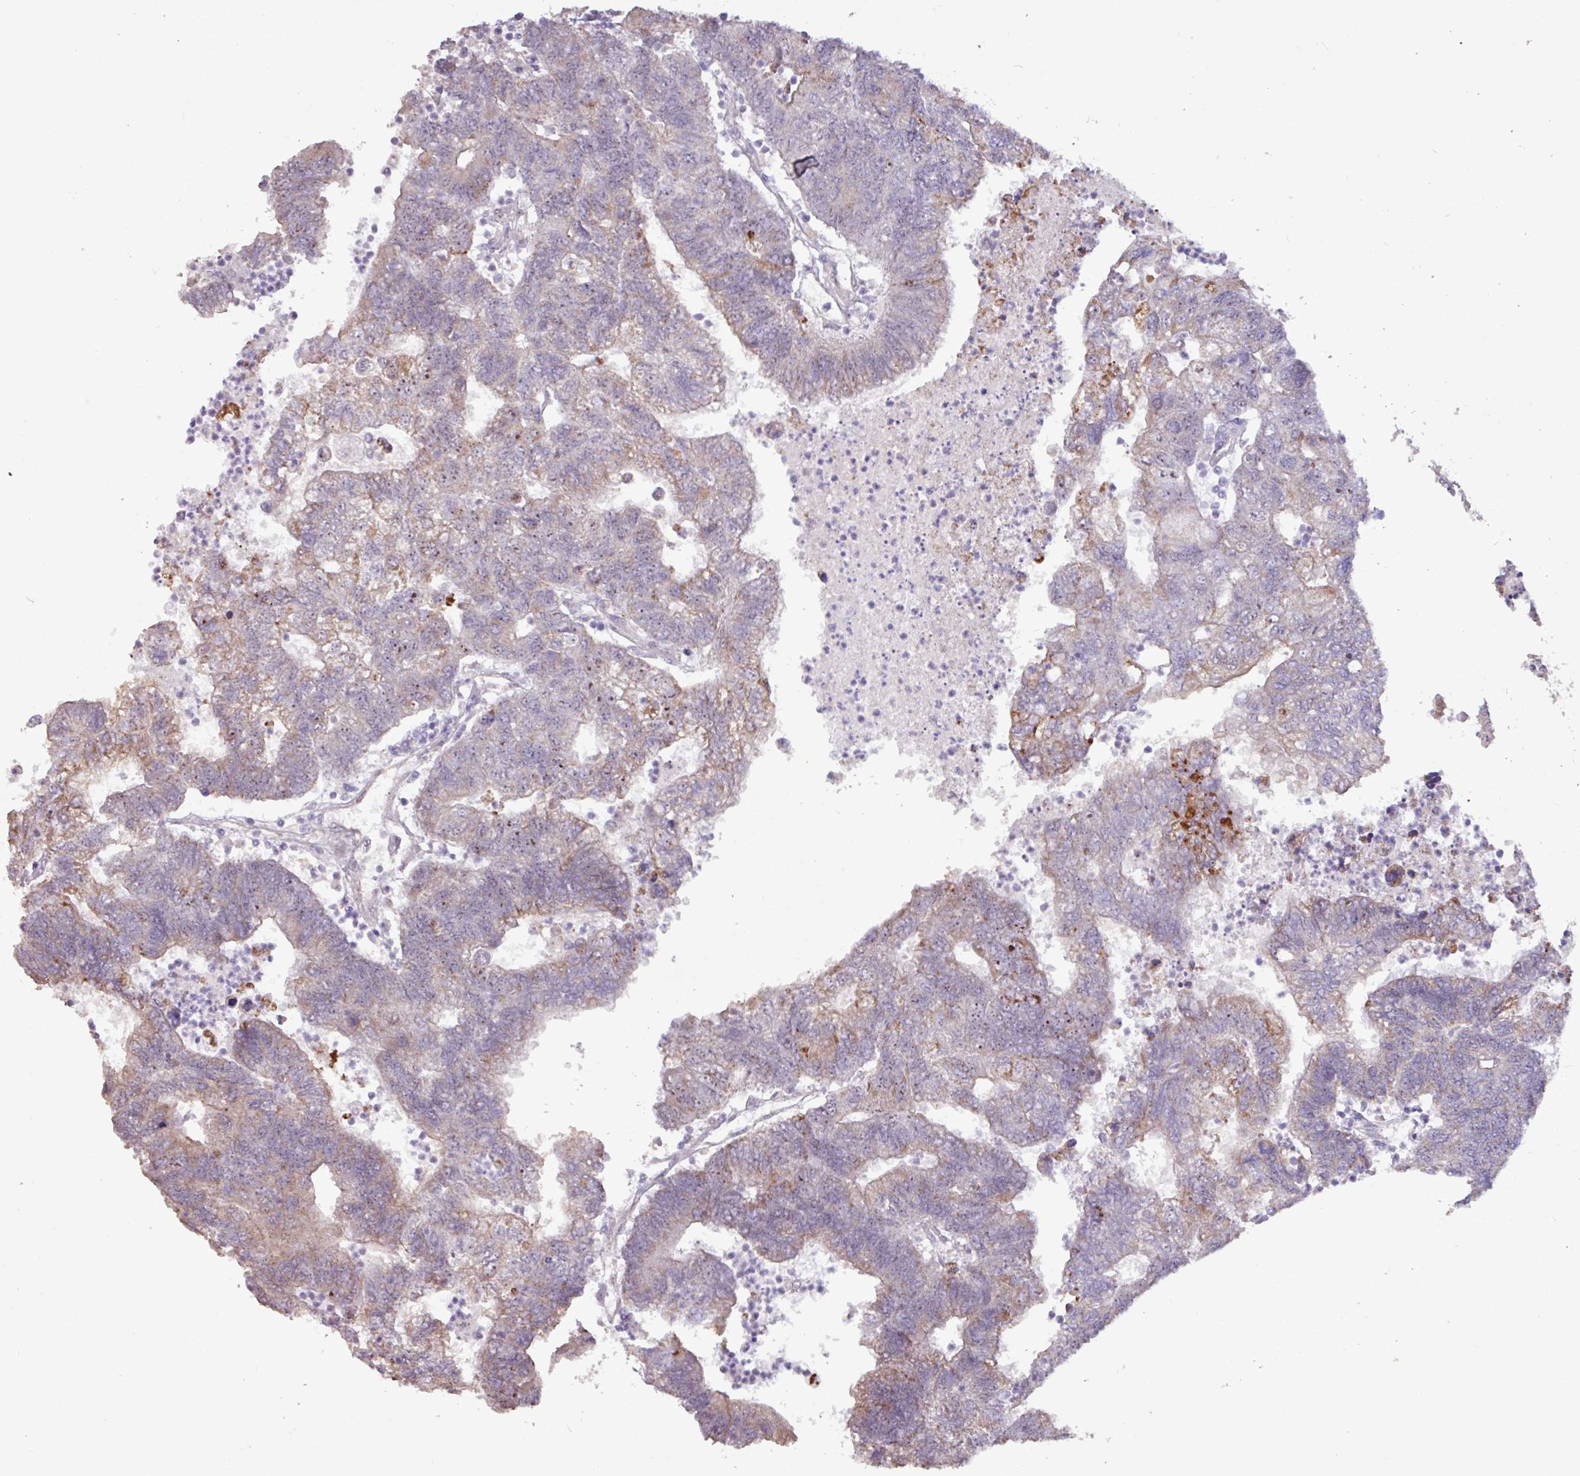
{"staining": {"intensity": "moderate", "quantity": "<25%", "location": "cytoplasmic/membranous"}, "tissue": "colorectal cancer", "cell_type": "Tumor cells", "image_type": "cancer", "snomed": [{"axis": "morphology", "description": "Adenocarcinoma, NOS"}, {"axis": "topography", "description": "Colon"}], "caption": "Immunohistochemistry photomicrograph of neoplastic tissue: colorectal adenocarcinoma stained using IHC demonstrates low levels of moderate protein expression localized specifically in the cytoplasmic/membranous of tumor cells, appearing as a cytoplasmic/membranous brown color.", "gene": "L3MBTL3", "patient": {"sex": "female", "age": 48}}